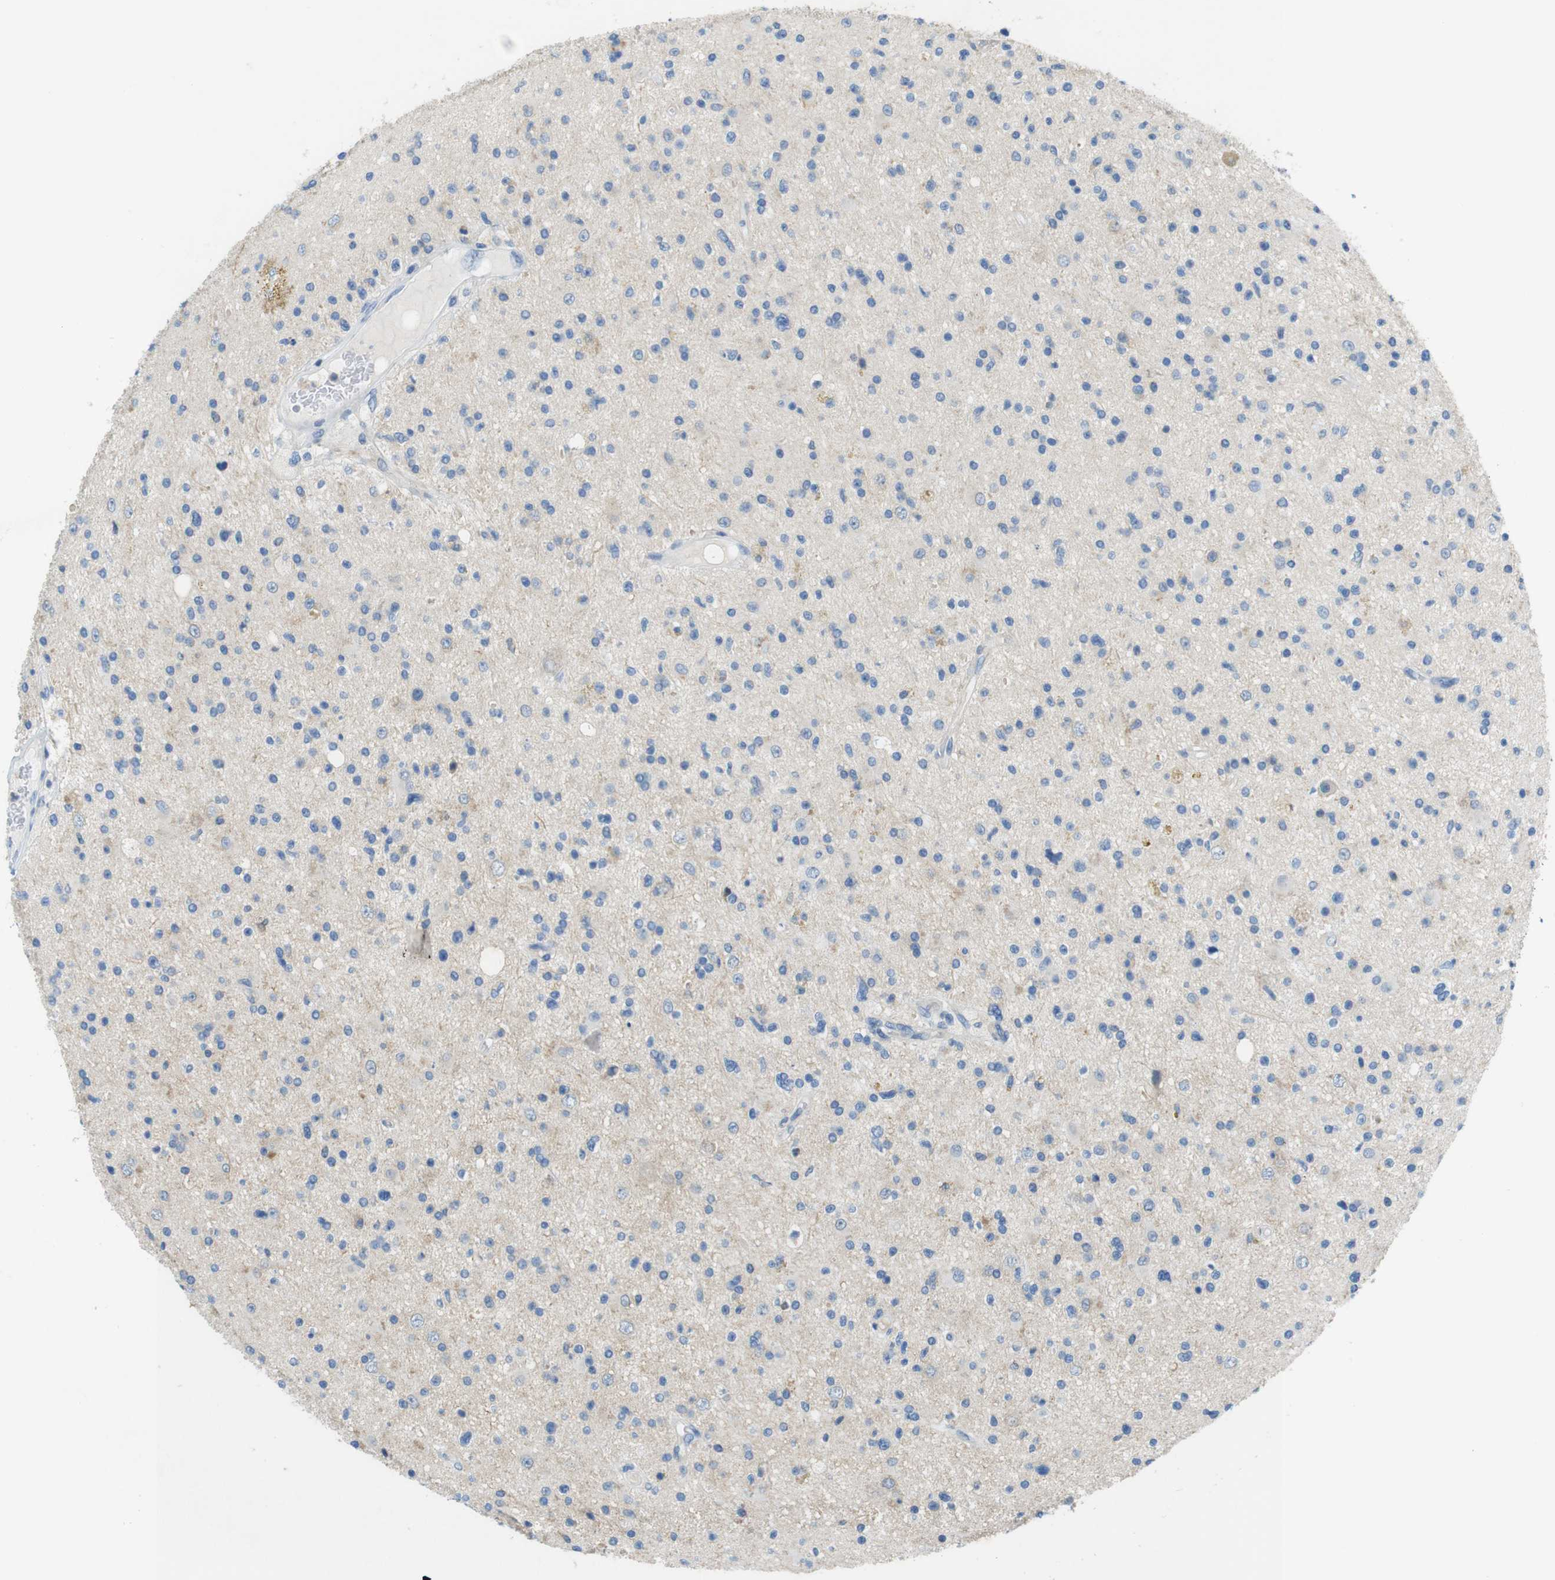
{"staining": {"intensity": "negative", "quantity": "none", "location": "none"}, "tissue": "glioma", "cell_type": "Tumor cells", "image_type": "cancer", "snomed": [{"axis": "morphology", "description": "Glioma, malignant, High grade"}, {"axis": "topography", "description": "Brain"}], "caption": "IHC photomicrograph of neoplastic tissue: high-grade glioma (malignant) stained with DAB displays no significant protein expression in tumor cells. (DAB (3,3'-diaminobenzidine) immunohistochemistry, high magnification).", "gene": "TJP3", "patient": {"sex": "male", "age": 33}}